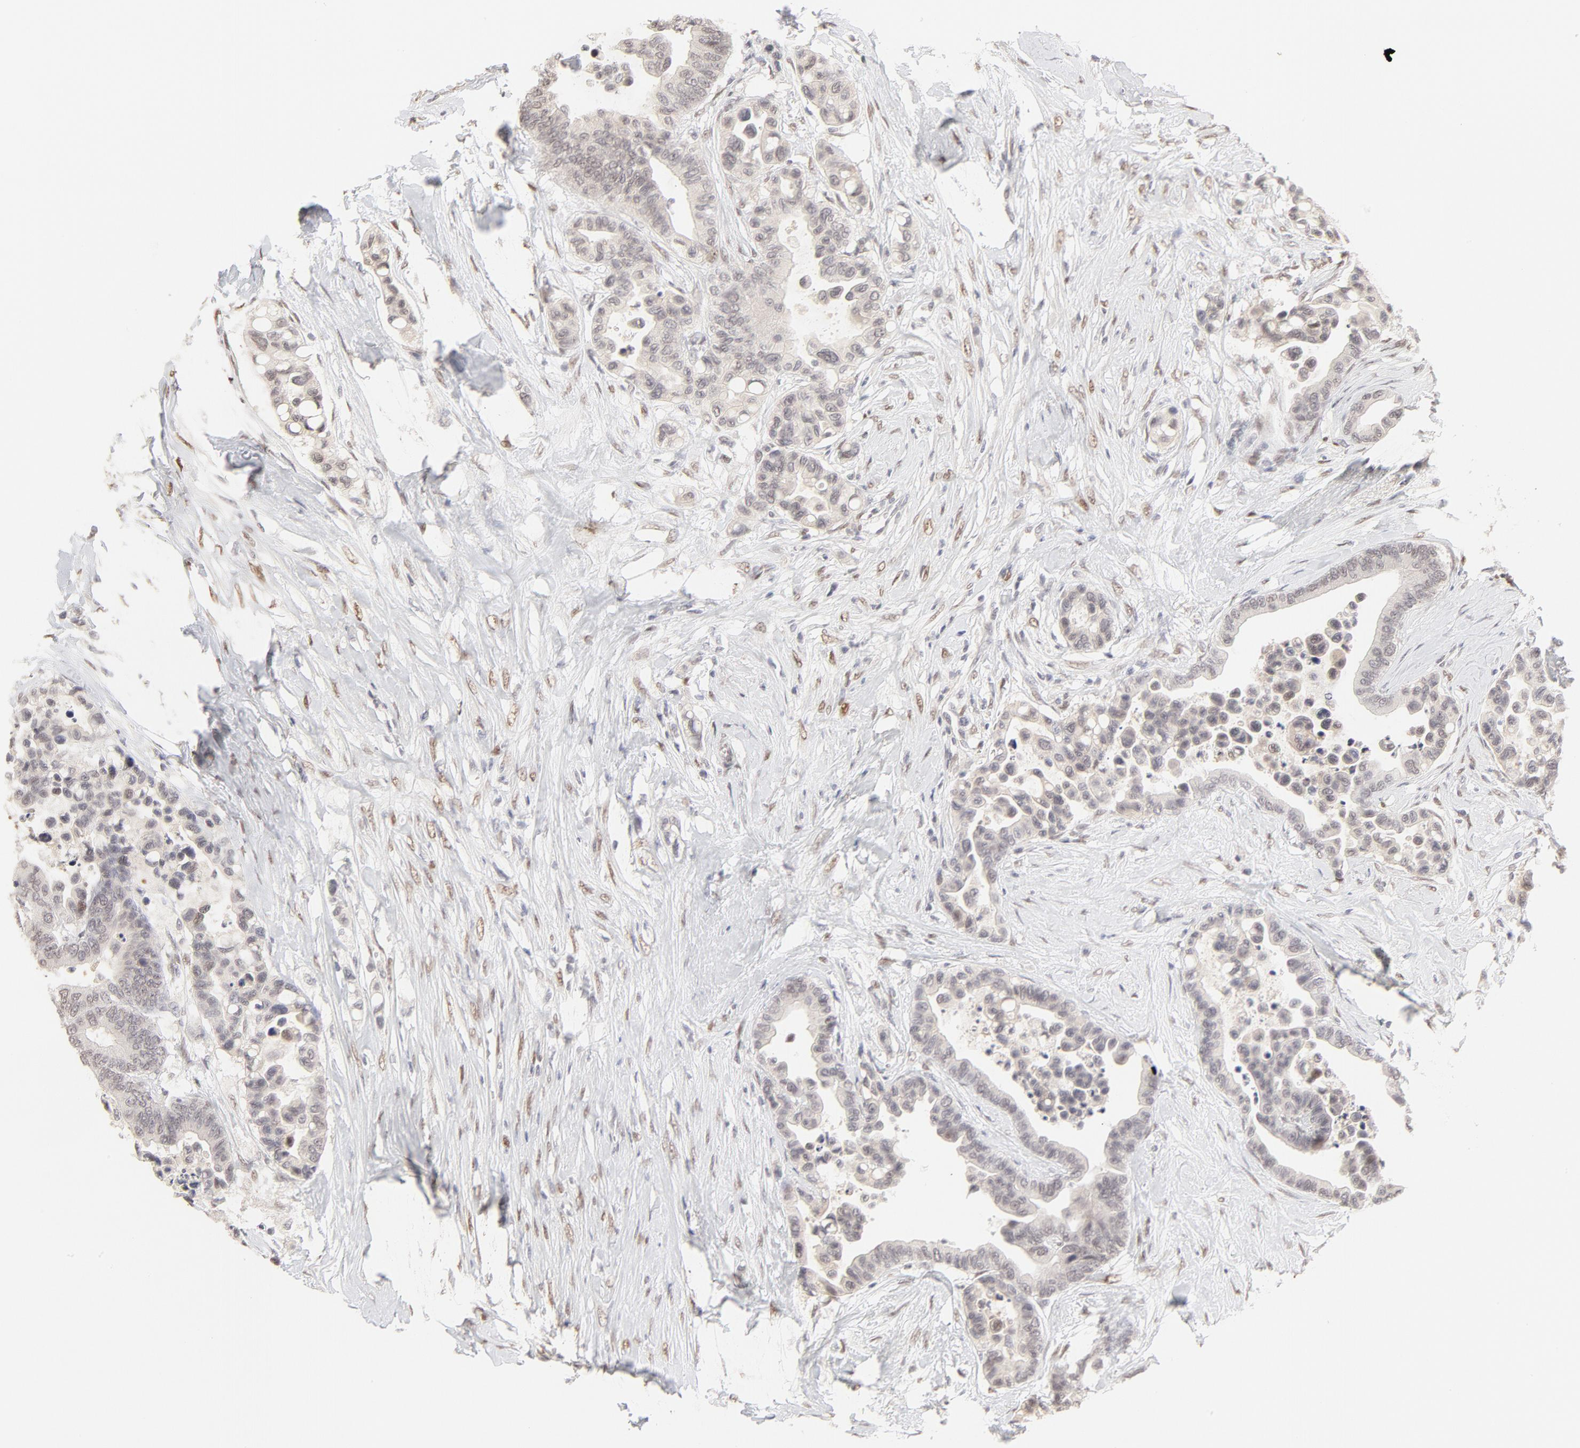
{"staining": {"intensity": "weak", "quantity": "<25%", "location": "nuclear"}, "tissue": "colorectal cancer", "cell_type": "Tumor cells", "image_type": "cancer", "snomed": [{"axis": "morphology", "description": "Adenocarcinoma, NOS"}, {"axis": "topography", "description": "Colon"}], "caption": "IHC micrograph of neoplastic tissue: colorectal cancer (adenocarcinoma) stained with DAB displays no significant protein staining in tumor cells.", "gene": "PBX3", "patient": {"sex": "male", "age": 82}}